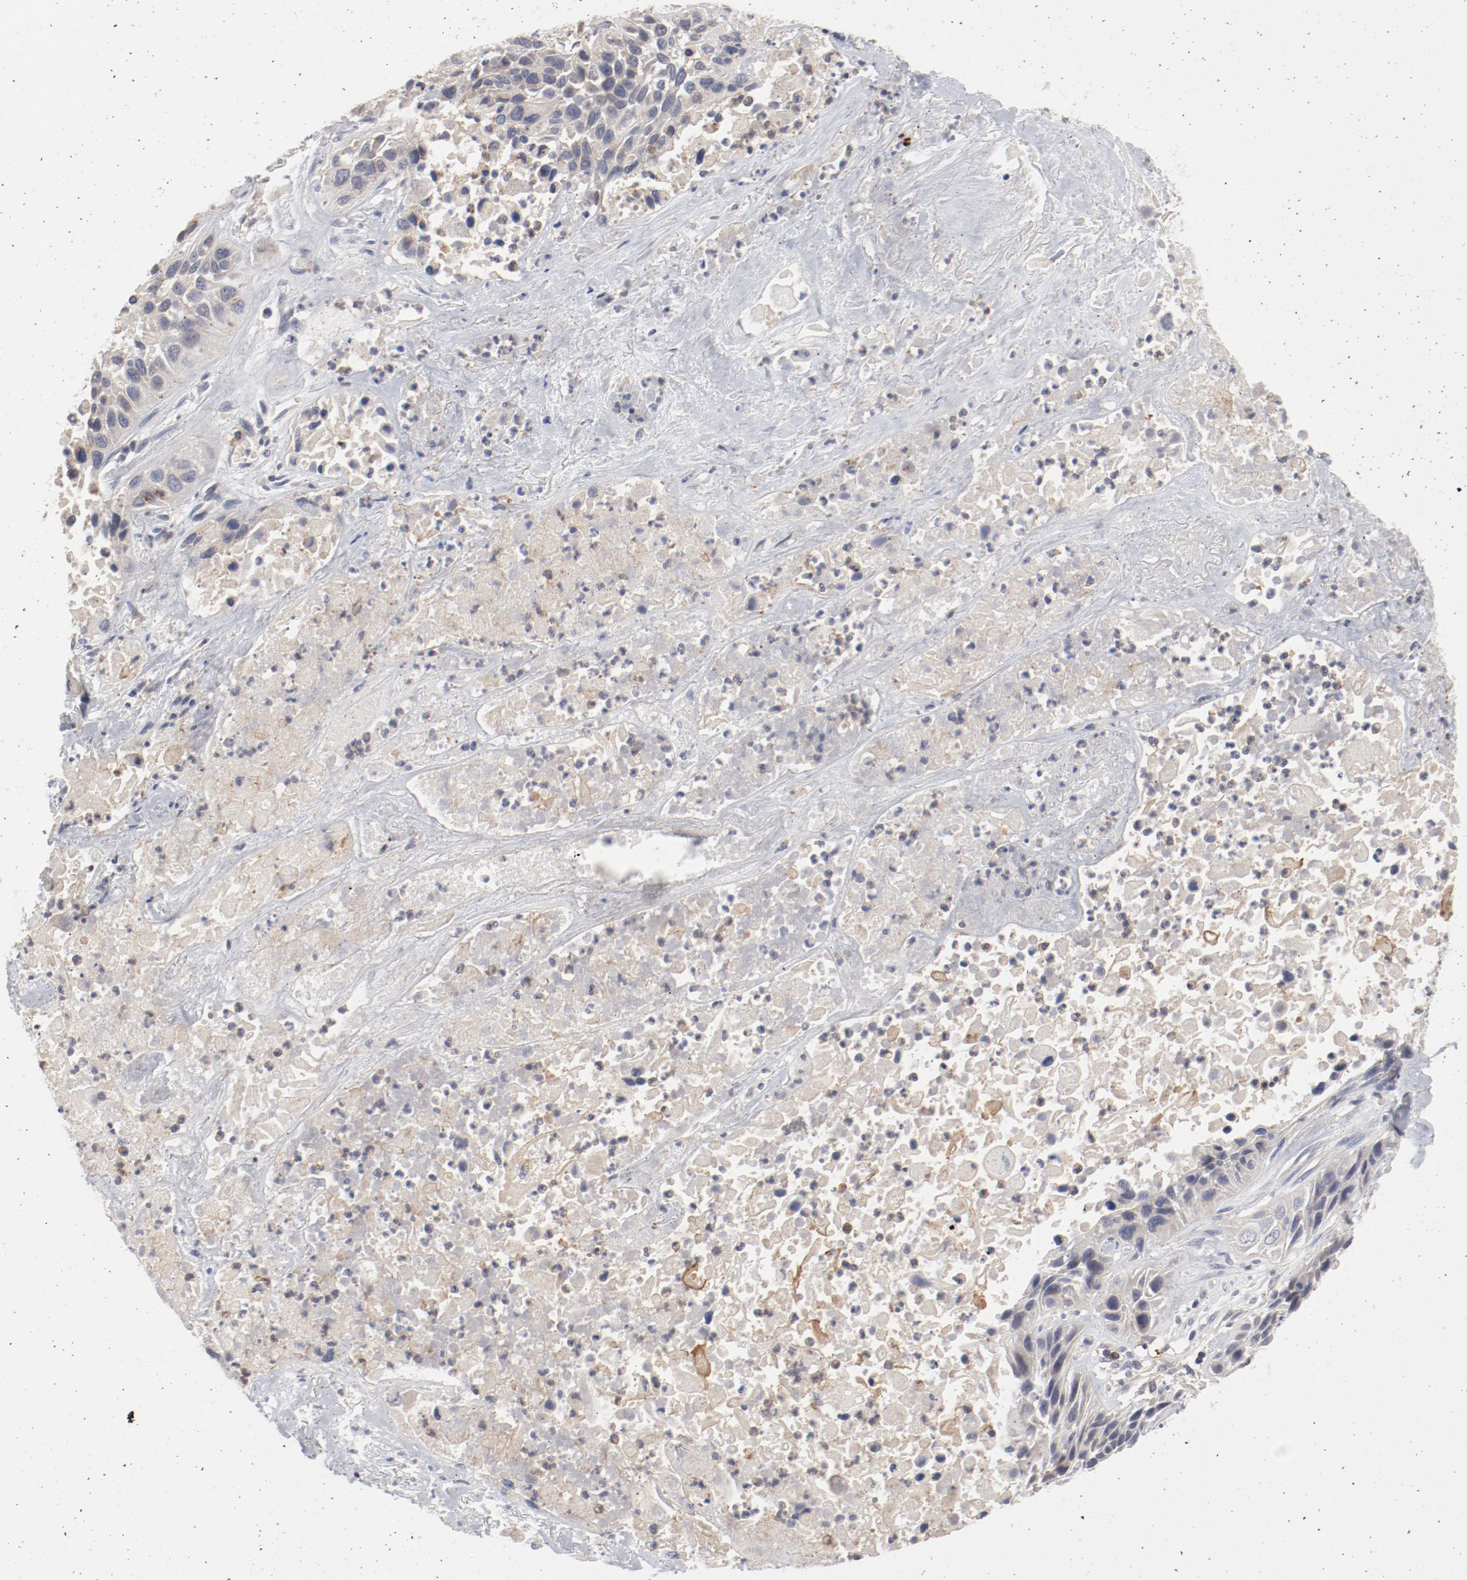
{"staining": {"intensity": "negative", "quantity": "none", "location": "none"}, "tissue": "lung cancer", "cell_type": "Tumor cells", "image_type": "cancer", "snomed": [{"axis": "morphology", "description": "Squamous cell carcinoma, NOS"}, {"axis": "topography", "description": "Lung"}], "caption": "An IHC histopathology image of squamous cell carcinoma (lung) is shown. There is no staining in tumor cells of squamous cell carcinoma (lung).", "gene": "CBL", "patient": {"sex": "female", "age": 76}}